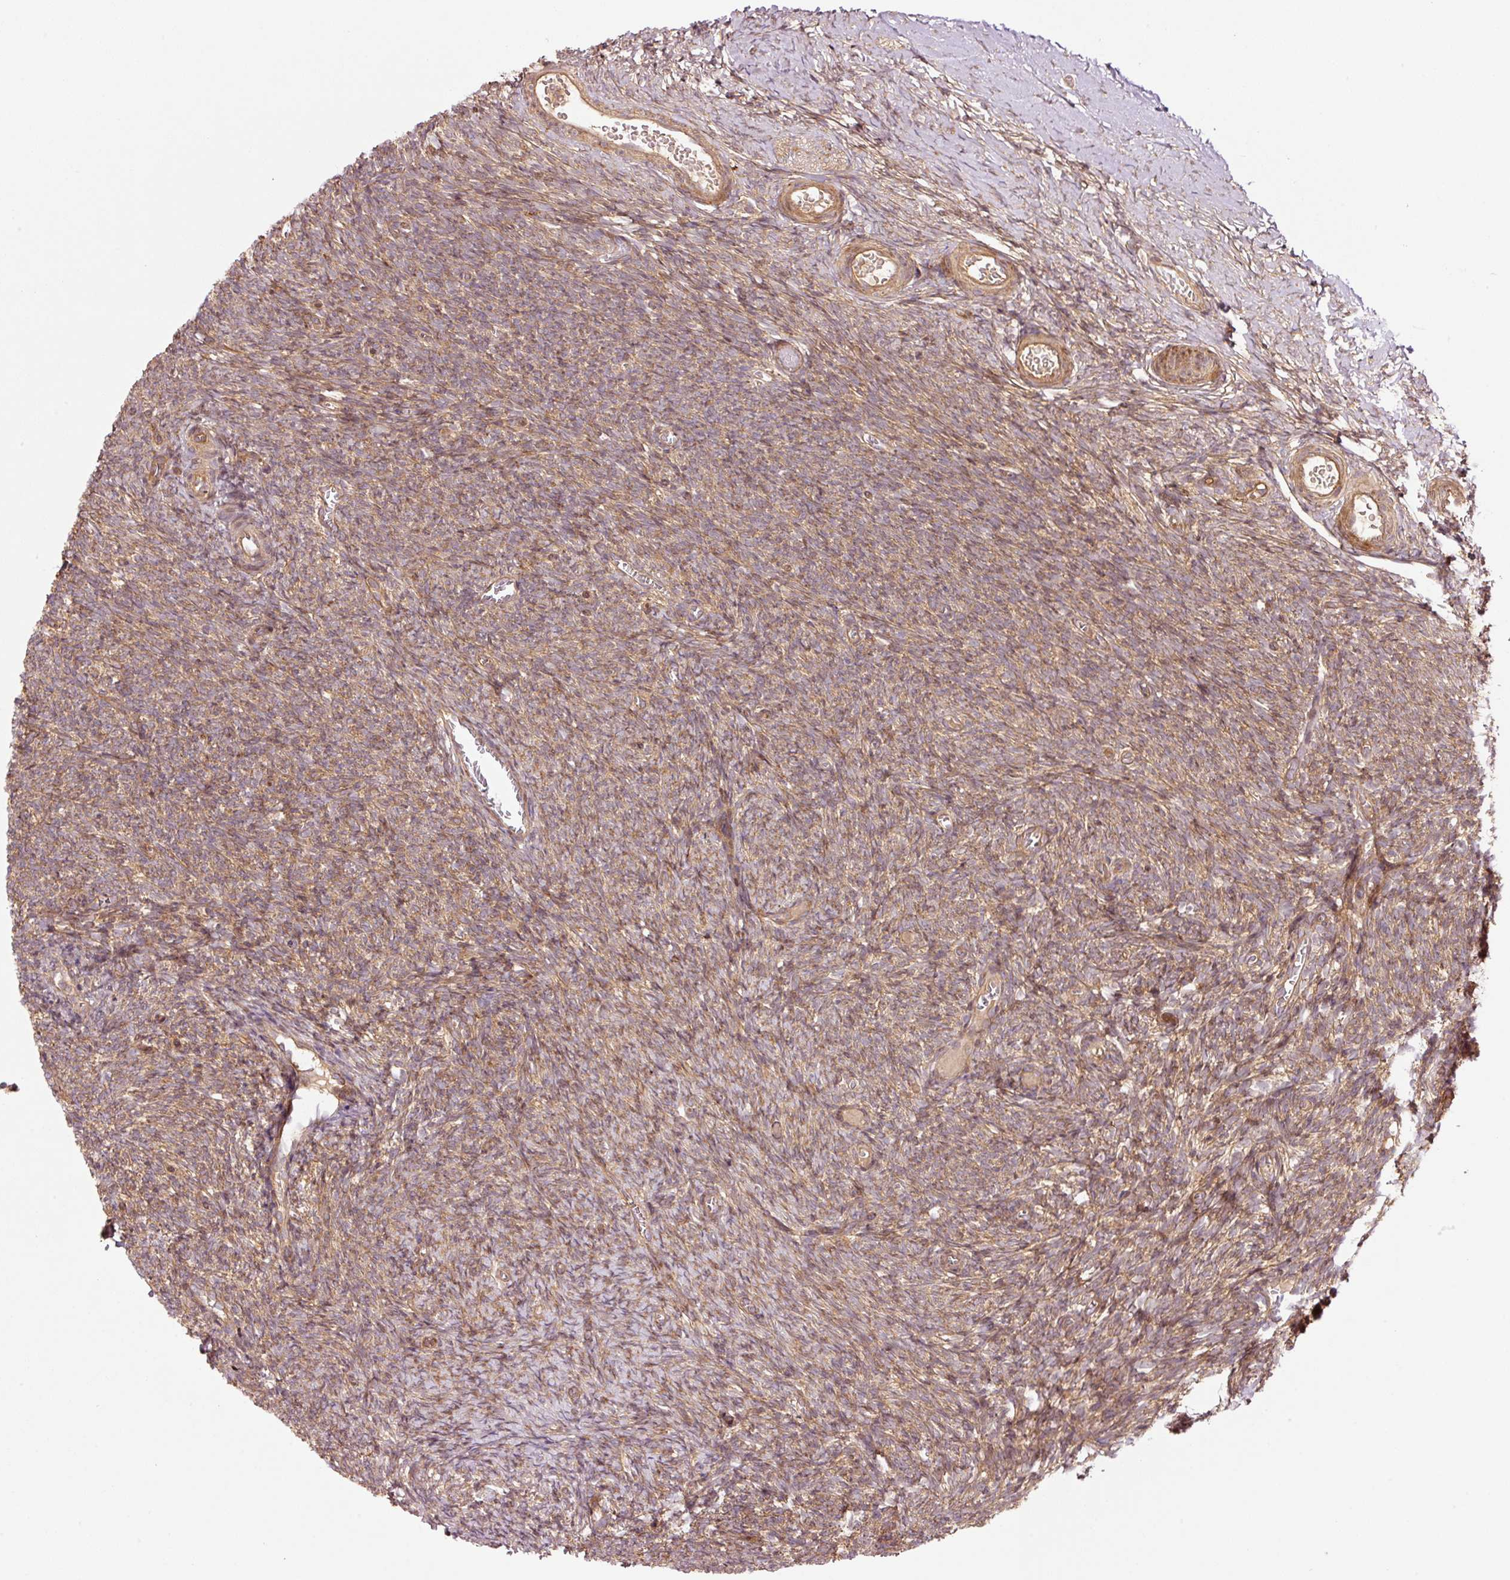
{"staining": {"intensity": "moderate", "quantity": ">75%", "location": "cytoplasmic/membranous"}, "tissue": "ovary", "cell_type": "Follicle cells", "image_type": "normal", "snomed": [{"axis": "morphology", "description": "Normal tissue, NOS"}, {"axis": "topography", "description": "Ovary"}], "caption": "An image of ovary stained for a protein exhibits moderate cytoplasmic/membranous brown staining in follicle cells. (Brightfield microscopy of DAB IHC at high magnification).", "gene": "OXER1", "patient": {"sex": "female", "age": 39}}